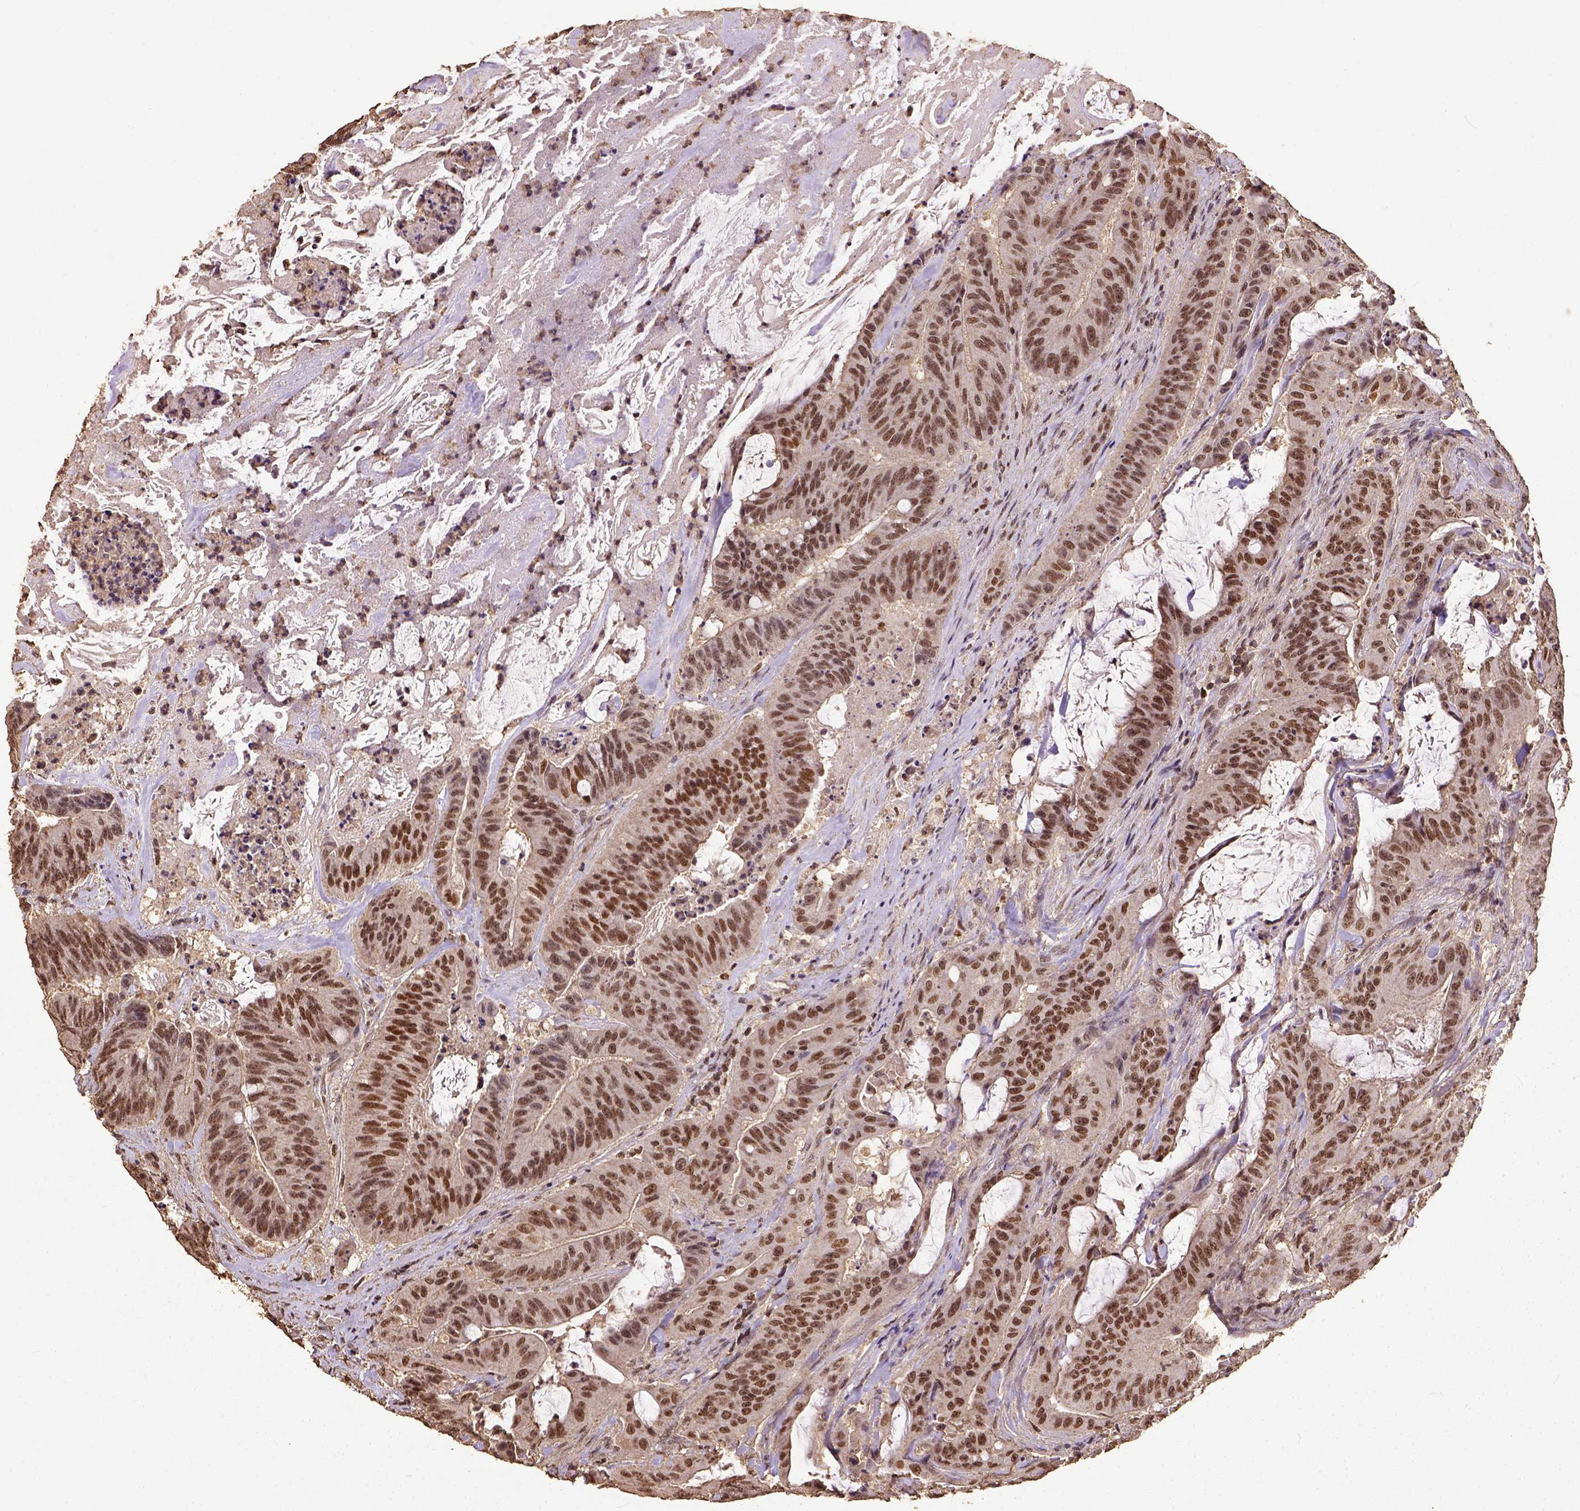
{"staining": {"intensity": "moderate", "quantity": ">75%", "location": "nuclear"}, "tissue": "colorectal cancer", "cell_type": "Tumor cells", "image_type": "cancer", "snomed": [{"axis": "morphology", "description": "Adenocarcinoma, NOS"}, {"axis": "topography", "description": "Colon"}], "caption": "Immunohistochemistry (IHC) staining of adenocarcinoma (colorectal), which reveals medium levels of moderate nuclear staining in approximately >75% of tumor cells indicating moderate nuclear protein expression. The staining was performed using DAB (brown) for protein detection and nuclei were counterstained in hematoxylin (blue).", "gene": "NACC1", "patient": {"sex": "male", "age": 33}}